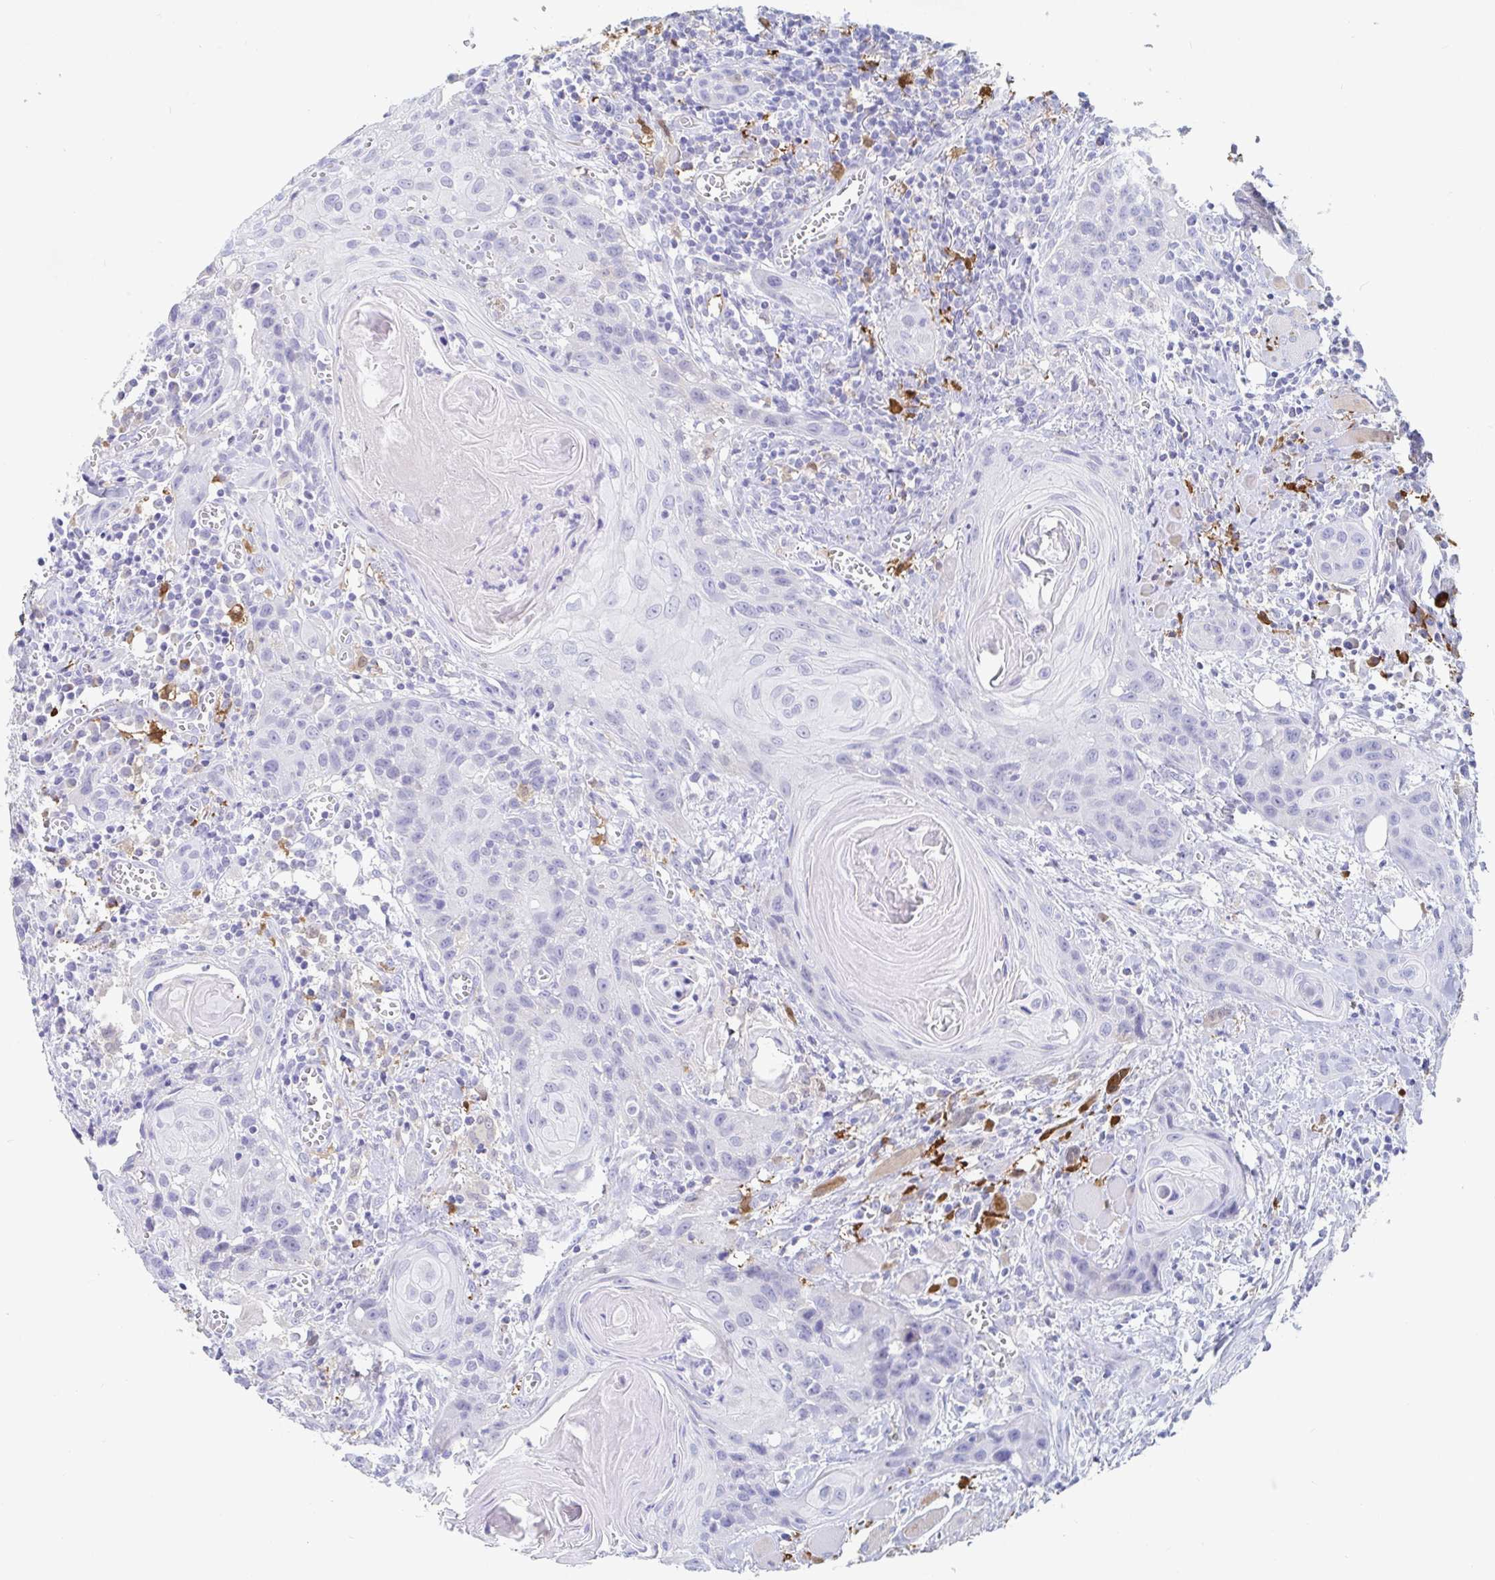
{"staining": {"intensity": "negative", "quantity": "none", "location": "none"}, "tissue": "head and neck cancer", "cell_type": "Tumor cells", "image_type": "cancer", "snomed": [{"axis": "morphology", "description": "Squamous cell carcinoma, NOS"}, {"axis": "topography", "description": "Oral tissue"}, {"axis": "topography", "description": "Head-Neck"}], "caption": "High power microscopy image of an immunohistochemistry (IHC) image of head and neck cancer (squamous cell carcinoma), revealing no significant positivity in tumor cells. The staining is performed using DAB brown chromogen with nuclei counter-stained in using hematoxylin.", "gene": "OR2A4", "patient": {"sex": "male", "age": 58}}